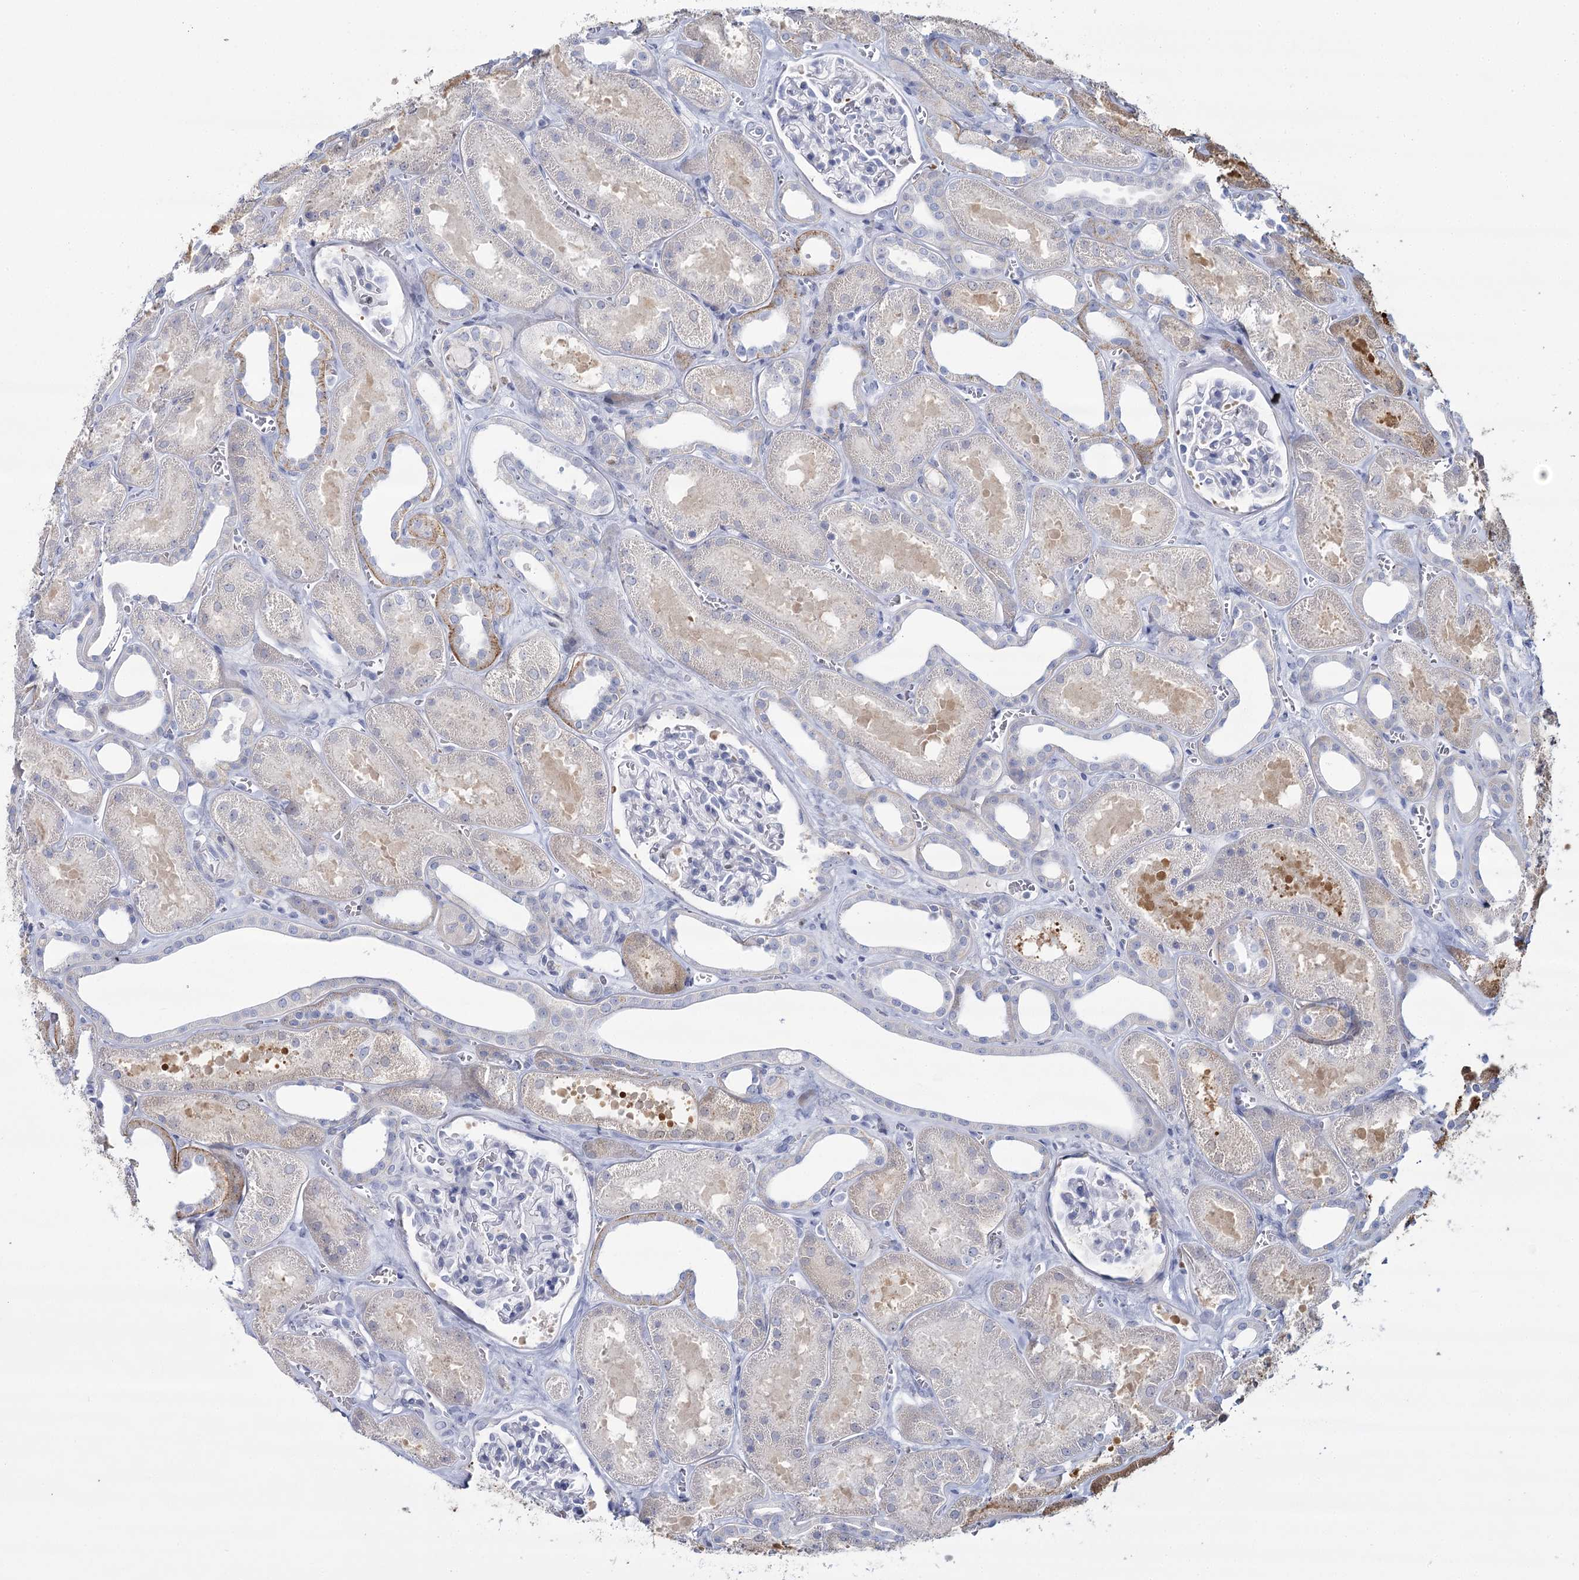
{"staining": {"intensity": "negative", "quantity": "none", "location": "none"}, "tissue": "kidney", "cell_type": "Cells in glomeruli", "image_type": "normal", "snomed": [{"axis": "morphology", "description": "Normal tissue, NOS"}, {"axis": "morphology", "description": "Adenocarcinoma, NOS"}, {"axis": "topography", "description": "Kidney"}], "caption": "Immunohistochemistry image of unremarkable kidney stained for a protein (brown), which displays no staining in cells in glomeruli. The staining is performed using DAB brown chromogen with nuclei counter-stained in using hematoxylin.", "gene": "IGSF3", "patient": {"sex": "female", "age": 68}}